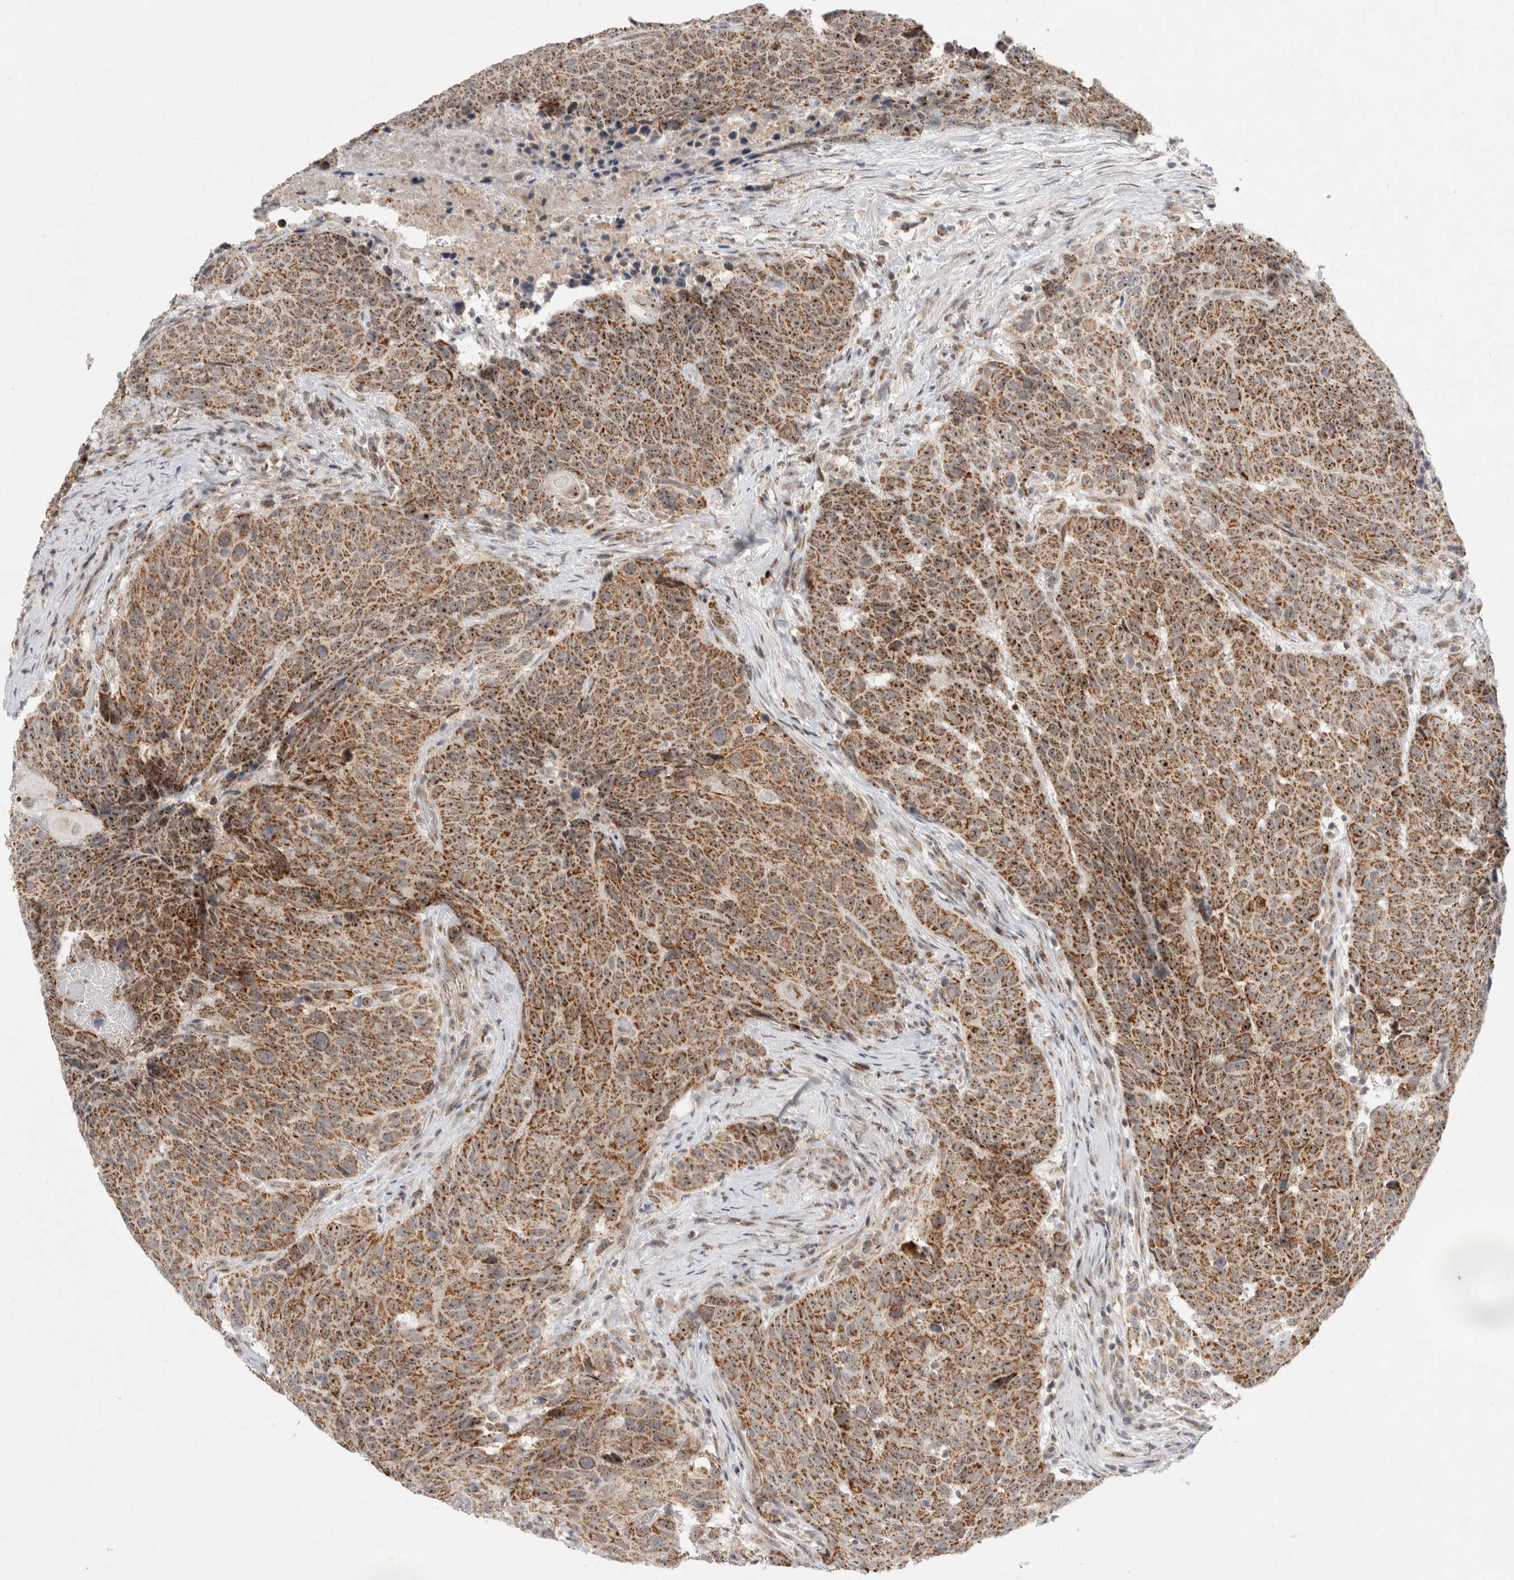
{"staining": {"intensity": "moderate", "quantity": ">75%", "location": "cytoplasmic/membranous,nuclear"}, "tissue": "head and neck cancer", "cell_type": "Tumor cells", "image_type": "cancer", "snomed": [{"axis": "morphology", "description": "Squamous cell carcinoma, NOS"}, {"axis": "topography", "description": "Head-Neck"}], "caption": "The immunohistochemical stain highlights moderate cytoplasmic/membranous and nuclear staining in tumor cells of squamous cell carcinoma (head and neck) tissue. Using DAB (brown) and hematoxylin (blue) stains, captured at high magnification using brightfield microscopy.", "gene": "MRPL37", "patient": {"sex": "male", "age": 66}}